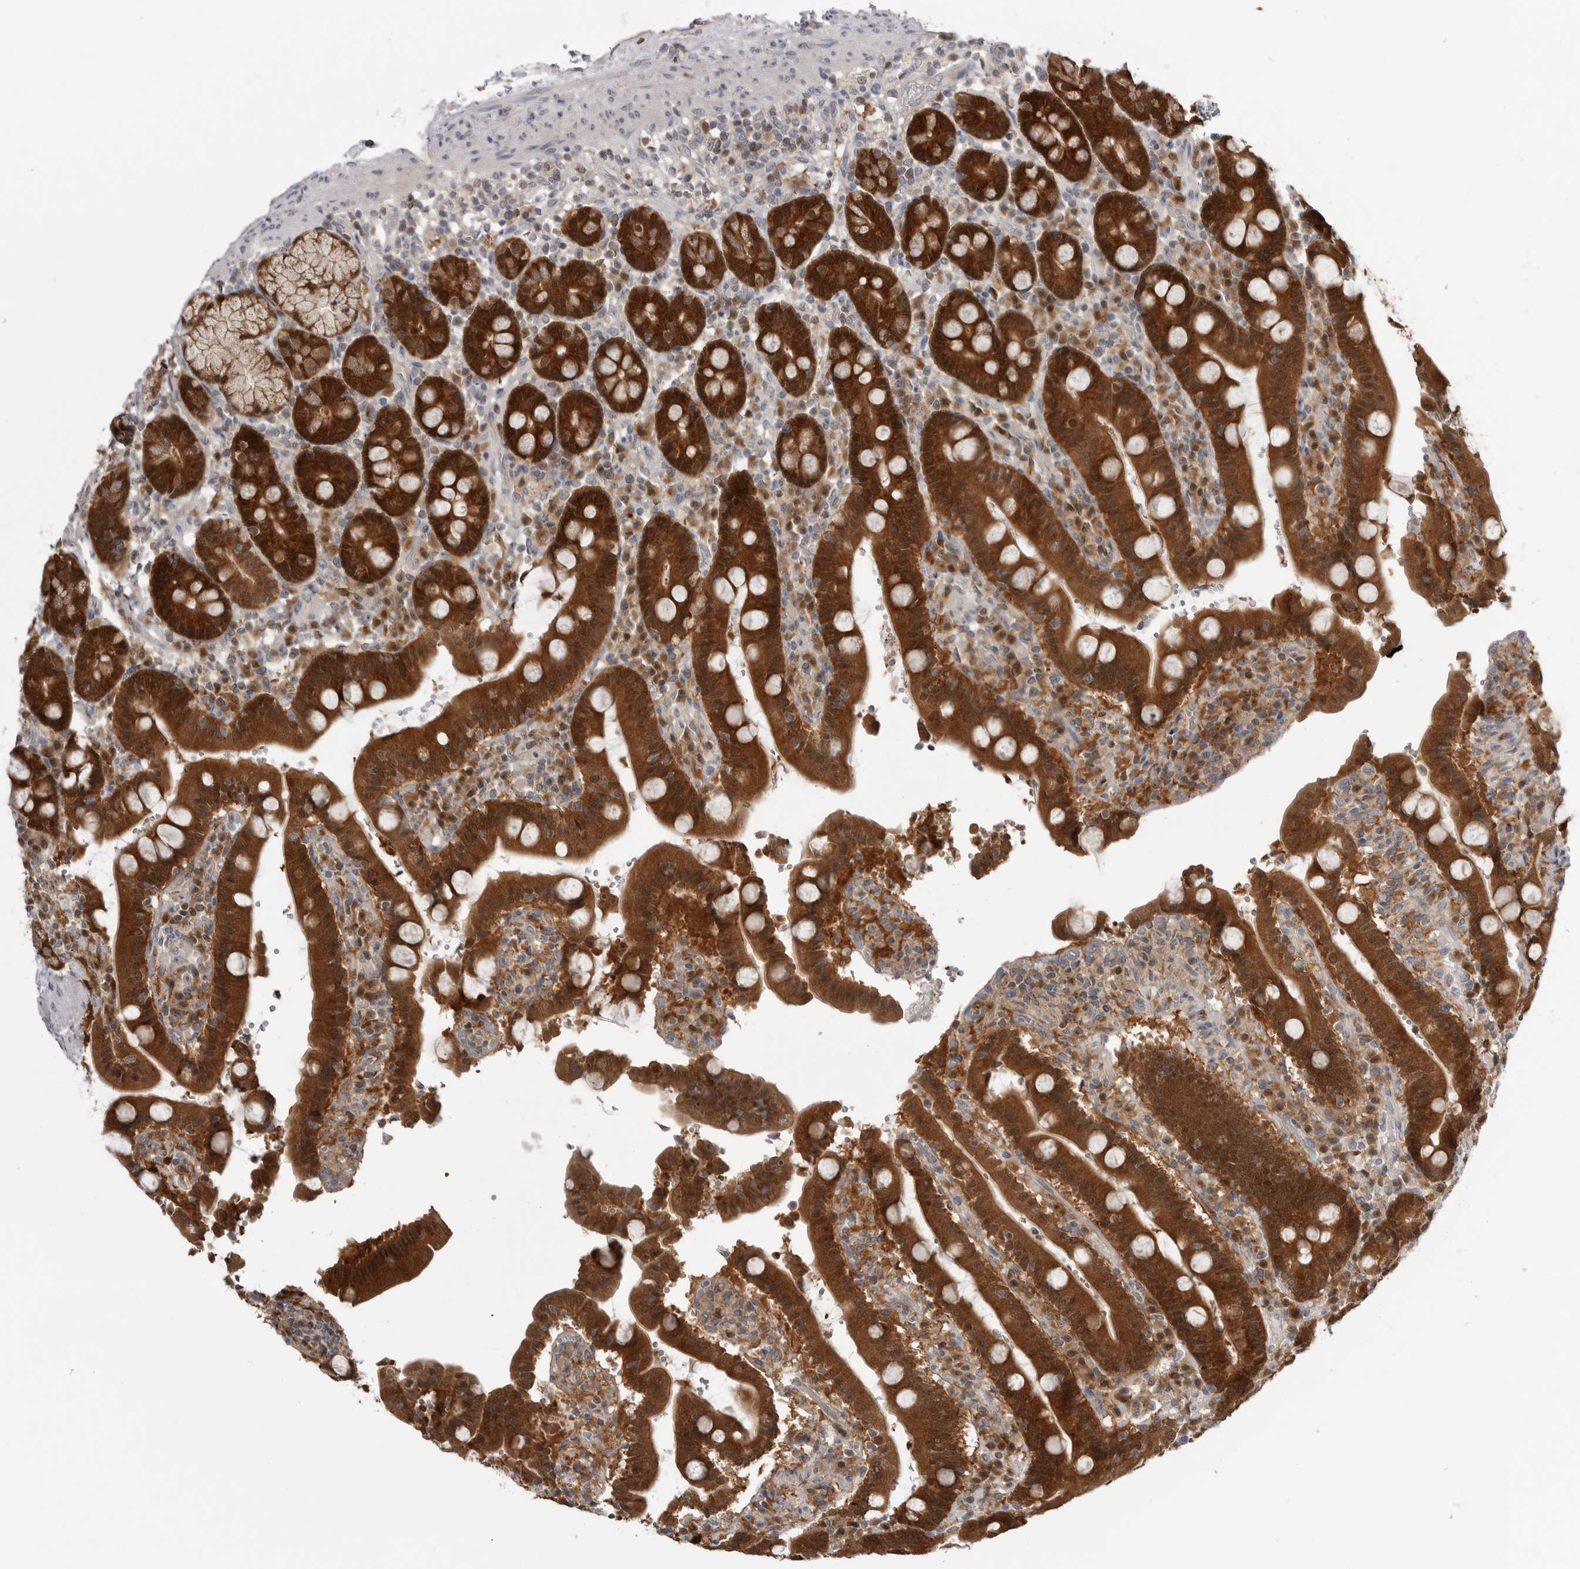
{"staining": {"intensity": "strong", "quantity": ">75%", "location": "cytoplasmic/membranous,nuclear"}, "tissue": "duodenum", "cell_type": "Glandular cells", "image_type": "normal", "snomed": [{"axis": "morphology", "description": "Normal tissue, NOS"}, {"axis": "topography", "description": "Small intestine, NOS"}], "caption": "Protein staining of normal duodenum displays strong cytoplasmic/membranous,nuclear positivity in about >75% of glandular cells.", "gene": "MAPK13", "patient": {"sex": "female", "age": 71}}